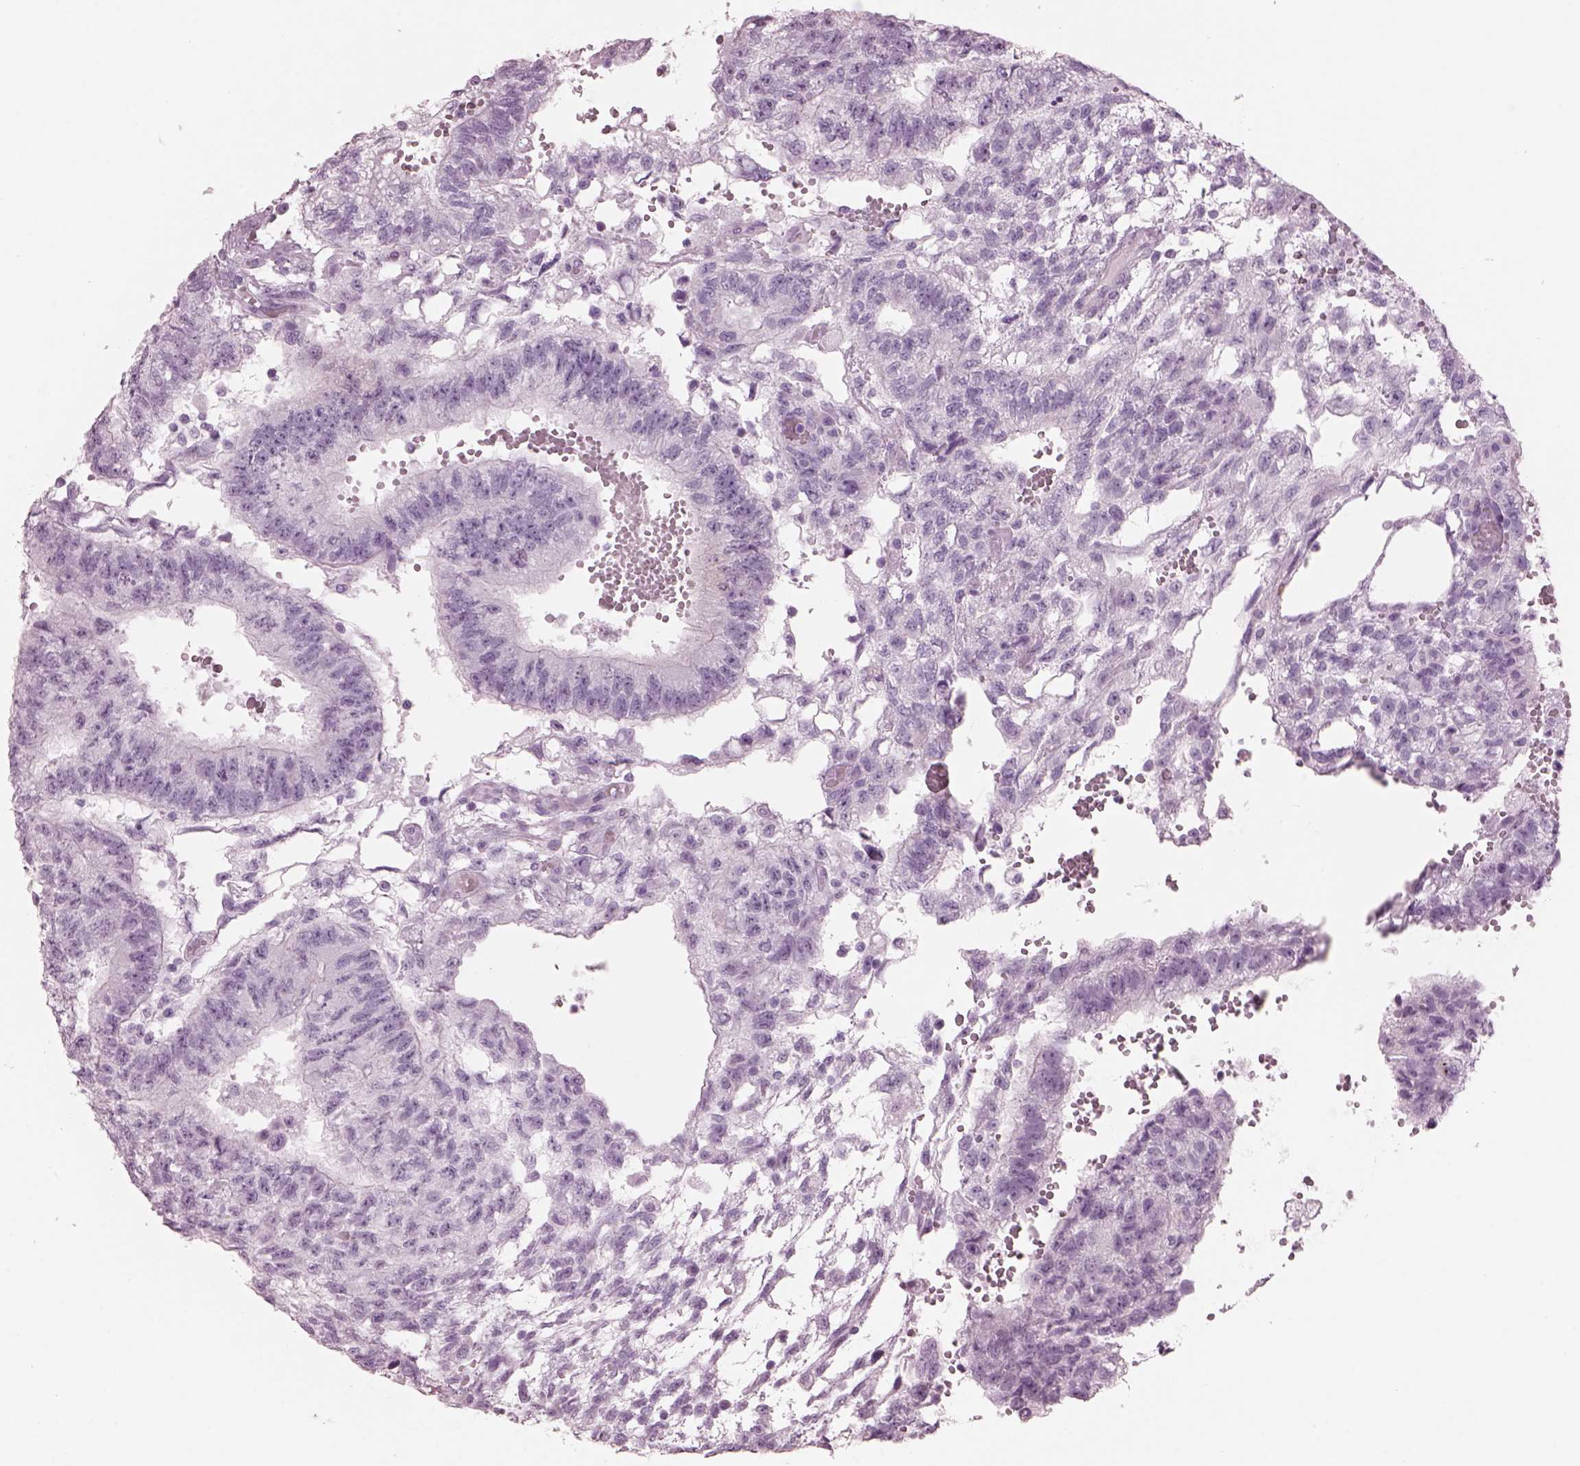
{"staining": {"intensity": "negative", "quantity": "none", "location": "none"}, "tissue": "testis cancer", "cell_type": "Tumor cells", "image_type": "cancer", "snomed": [{"axis": "morphology", "description": "Carcinoma, Embryonal, NOS"}, {"axis": "topography", "description": "Testis"}], "caption": "Photomicrograph shows no protein expression in tumor cells of testis cancer tissue.", "gene": "HYDIN", "patient": {"sex": "male", "age": 32}}